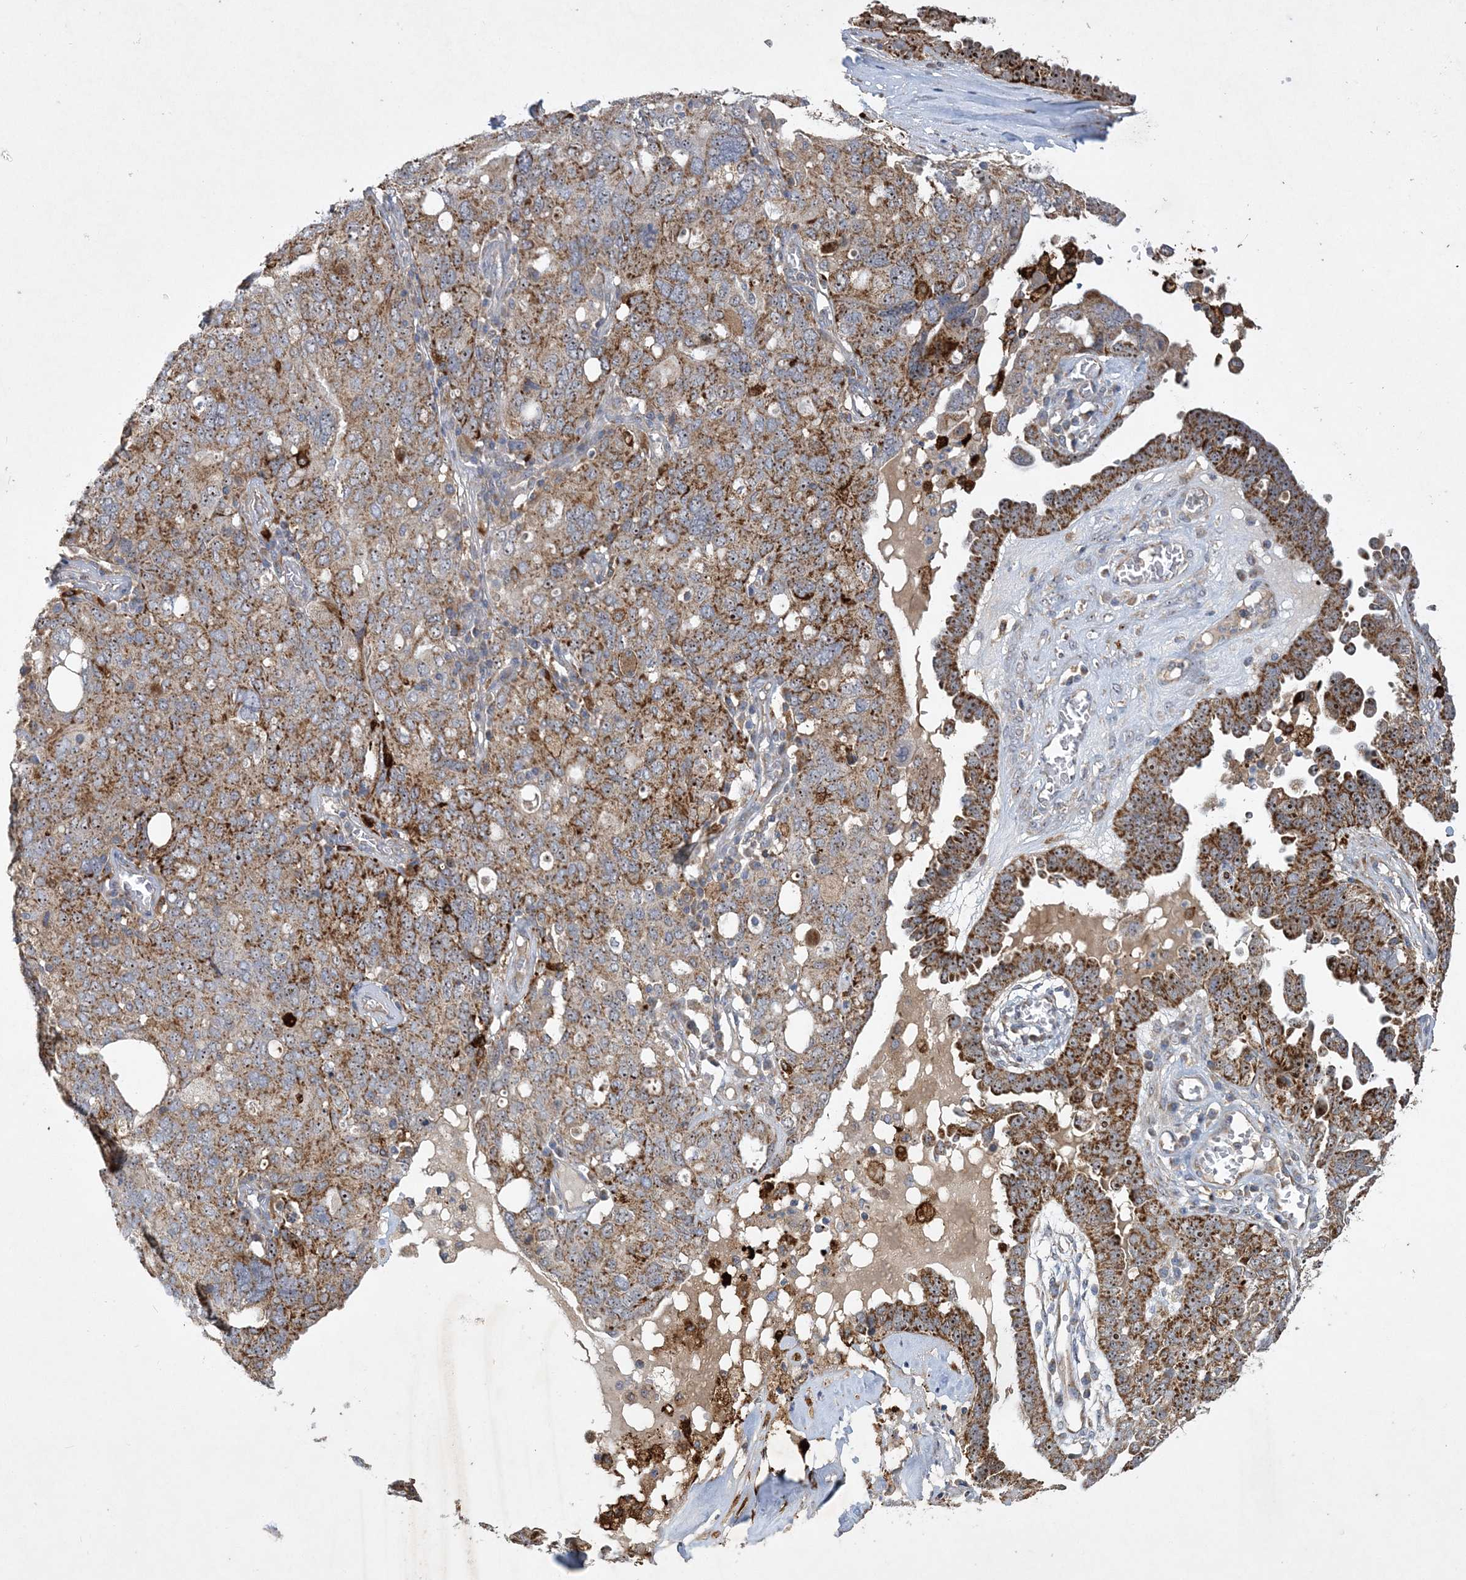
{"staining": {"intensity": "moderate", "quantity": ">75%", "location": "cytoplasmic/membranous,nuclear"}, "tissue": "ovarian cancer", "cell_type": "Tumor cells", "image_type": "cancer", "snomed": [{"axis": "morphology", "description": "Carcinoma, endometroid"}, {"axis": "topography", "description": "Ovary"}], "caption": "Immunohistochemical staining of human ovarian endometroid carcinoma demonstrates medium levels of moderate cytoplasmic/membranous and nuclear protein positivity in about >75% of tumor cells. The protein is stained brown, and the nuclei are stained in blue (DAB IHC with brightfield microscopy, high magnification).", "gene": "FEZ2", "patient": {"sex": "female", "age": 62}}